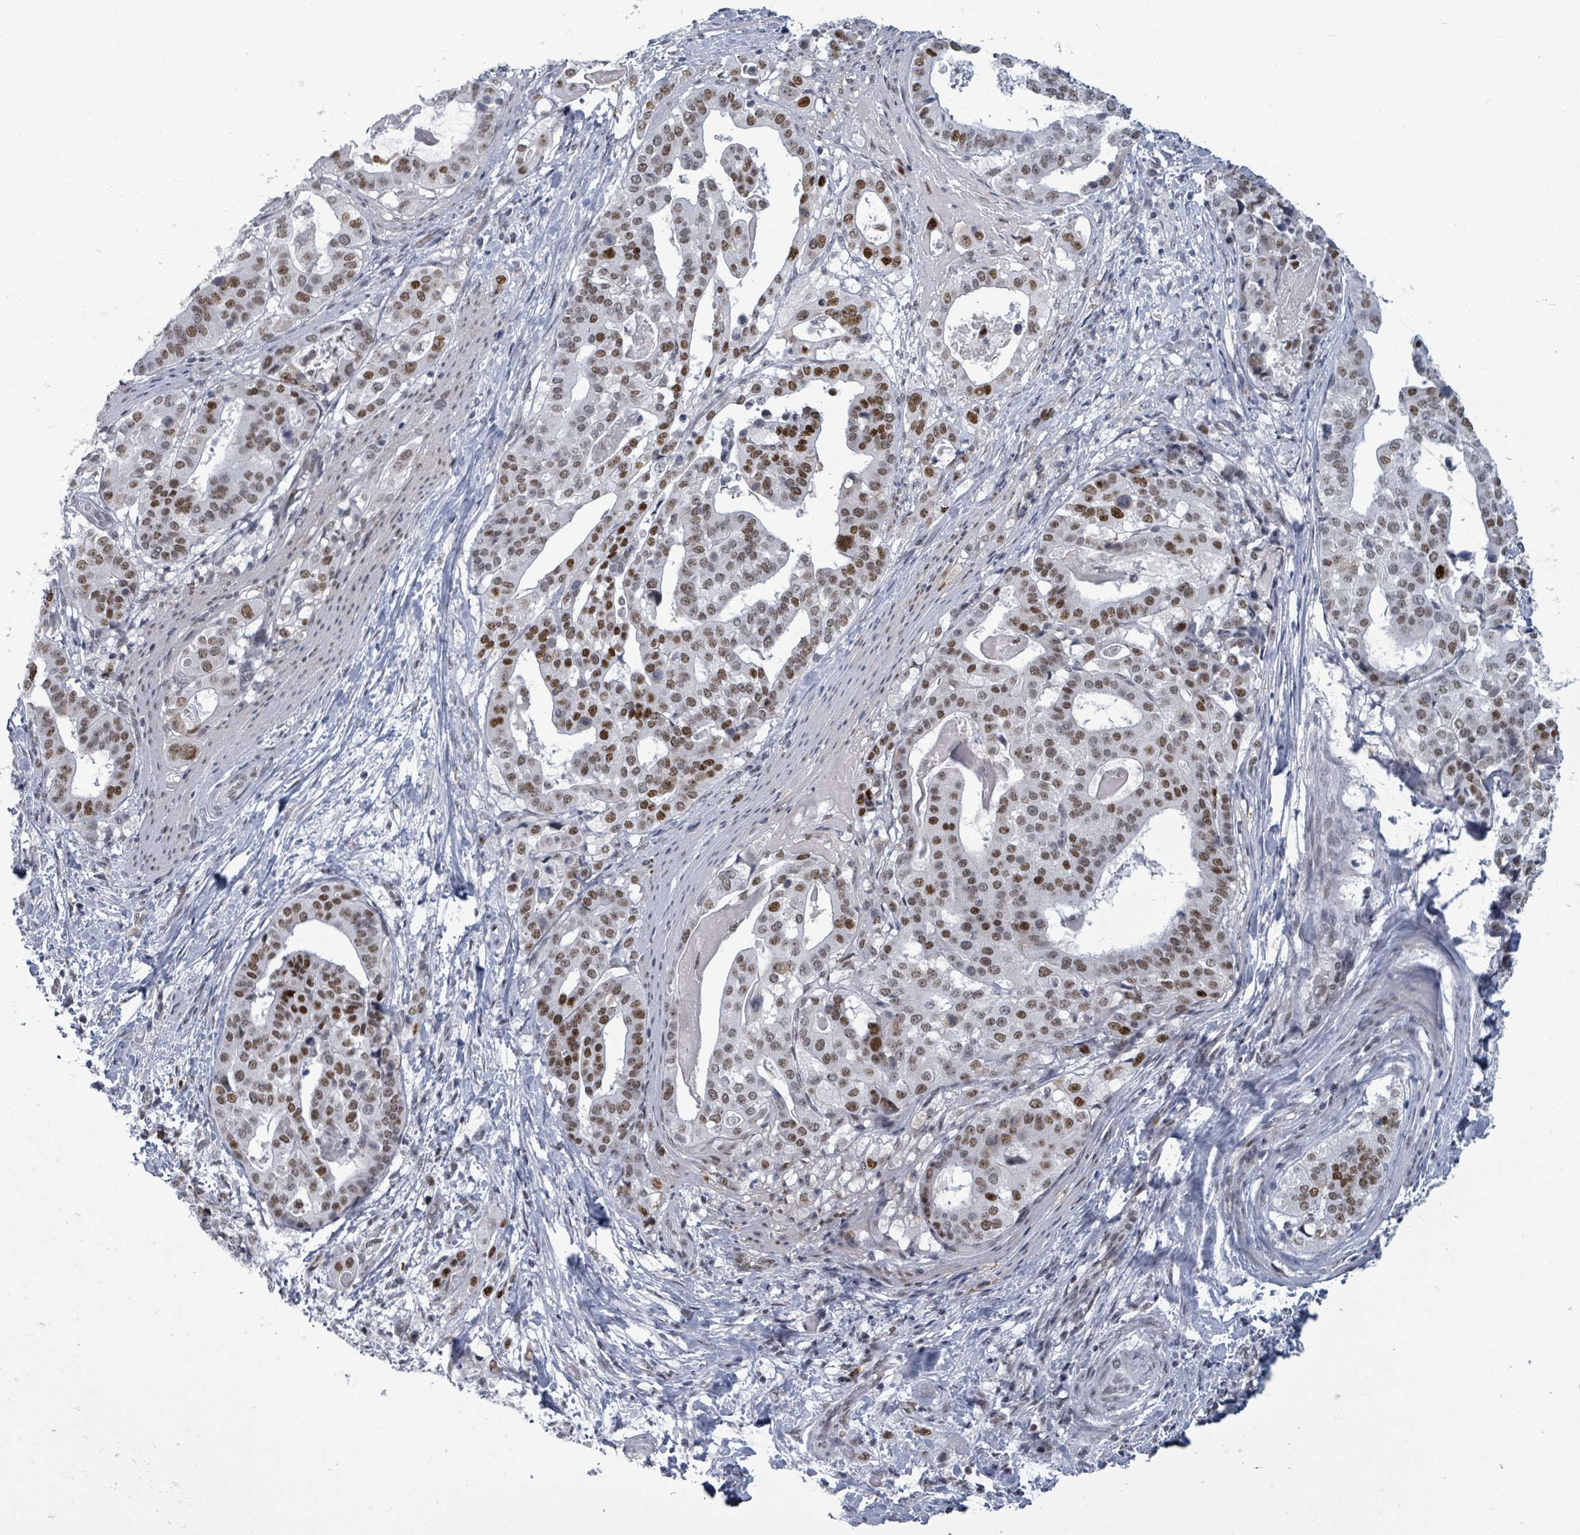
{"staining": {"intensity": "strong", "quantity": "25%-75%", "location": "nuclear"}, "tissue": "stomach cancer", "cell_type": "Tumor cells", "image_type": "cancer", "snomed": [{"axis": "morphology", "description": "Adenocarcinoma, NOS"}, {"axis": "topography", "description": "Stomach"}], "caption": "Protein positivity by IHC reveals strong nuclear positivity in approximately 25%-75% of tumor cells in stomach adenocarcinoma. The staining was performed using DAB, with brown indicating positive protein expression. Nuclei are stained blue with hematoxylin.", "gene": "ERCC5", "patient": {"sex": "male", "age": 48}}